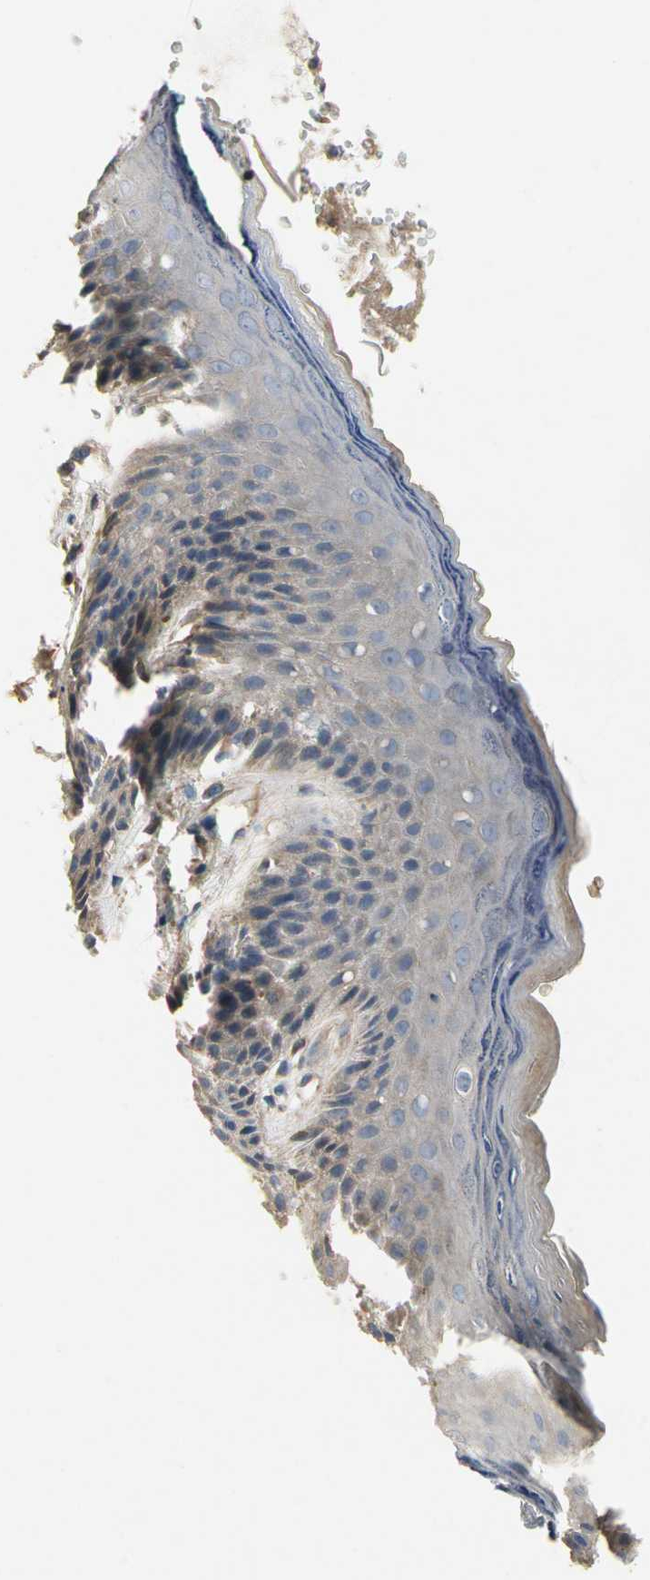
{"staining": {"intensity": "negative", "quantity": "none", "location": "none"}, "tissue": "skin", "cell_type": "Epidermal cells", "image_type": "normal", "snomed": [{"axis": "morphology", "description": "Normal tissue, NOS"}, {"axis": "topography", "description": "Anal"}], "caption": "This is an immunohistochemistry (IHC) histopathology image of normal human skin. There is no positivity in epidermal cells.", "gene": "CRTAC1", "patient": {"sex": "female", "age": 46}}